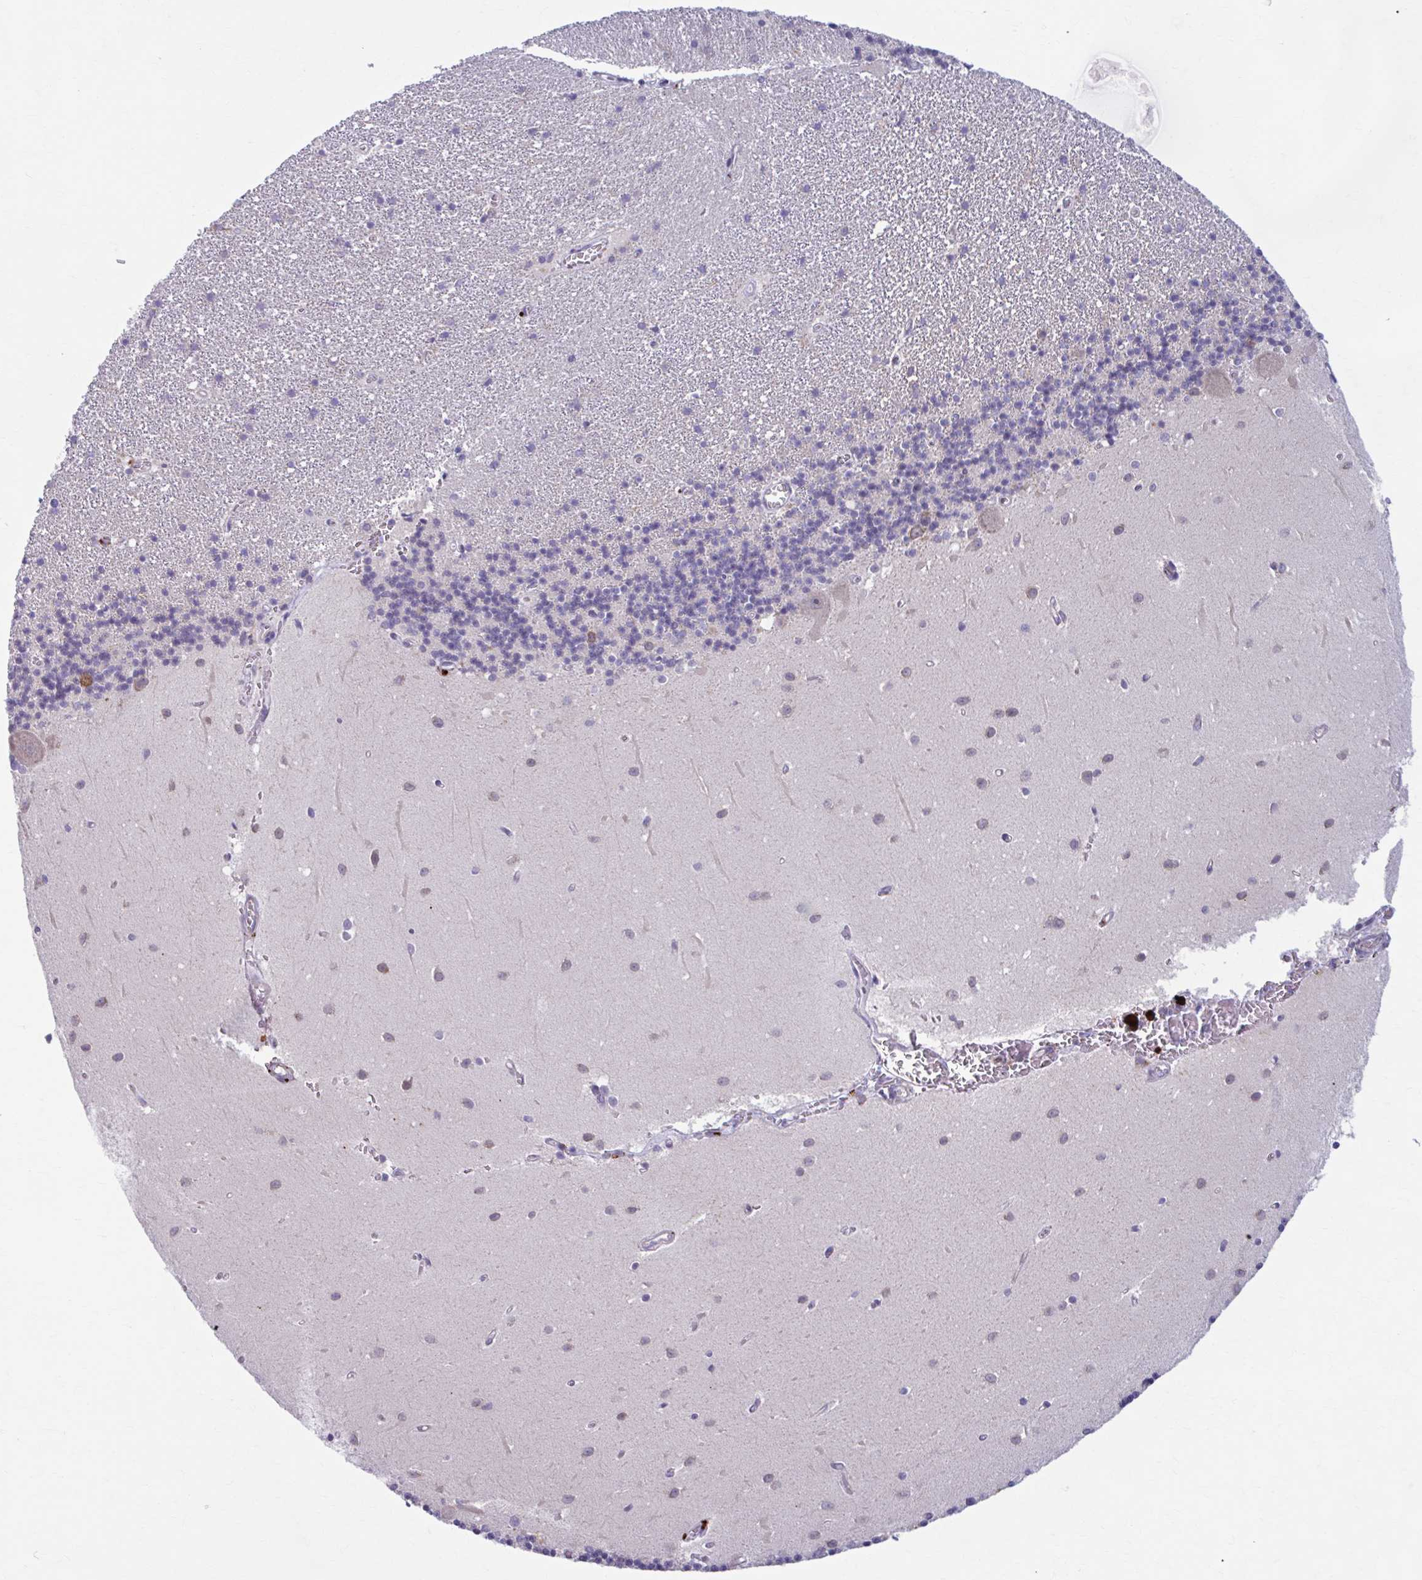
{"staining": {"intensity": "negative", "quantity": "none", "location": "none"}, "tissue": "cerebellum", "cell_type": "Cells in granular layer", "image_type": "normal", "snomed": [{"axis": "morphology", "description": "Normal tissue, NOS"}, {"axis": "topography", "description": "Cerebellum"}], "caption": "Cerebellum stained for a protein using immunohistochemistry (IHC) reveals no positivity cells in granular layer.", "gene": "ADAT3", "patient": {"sex": "male", "age": 54}}